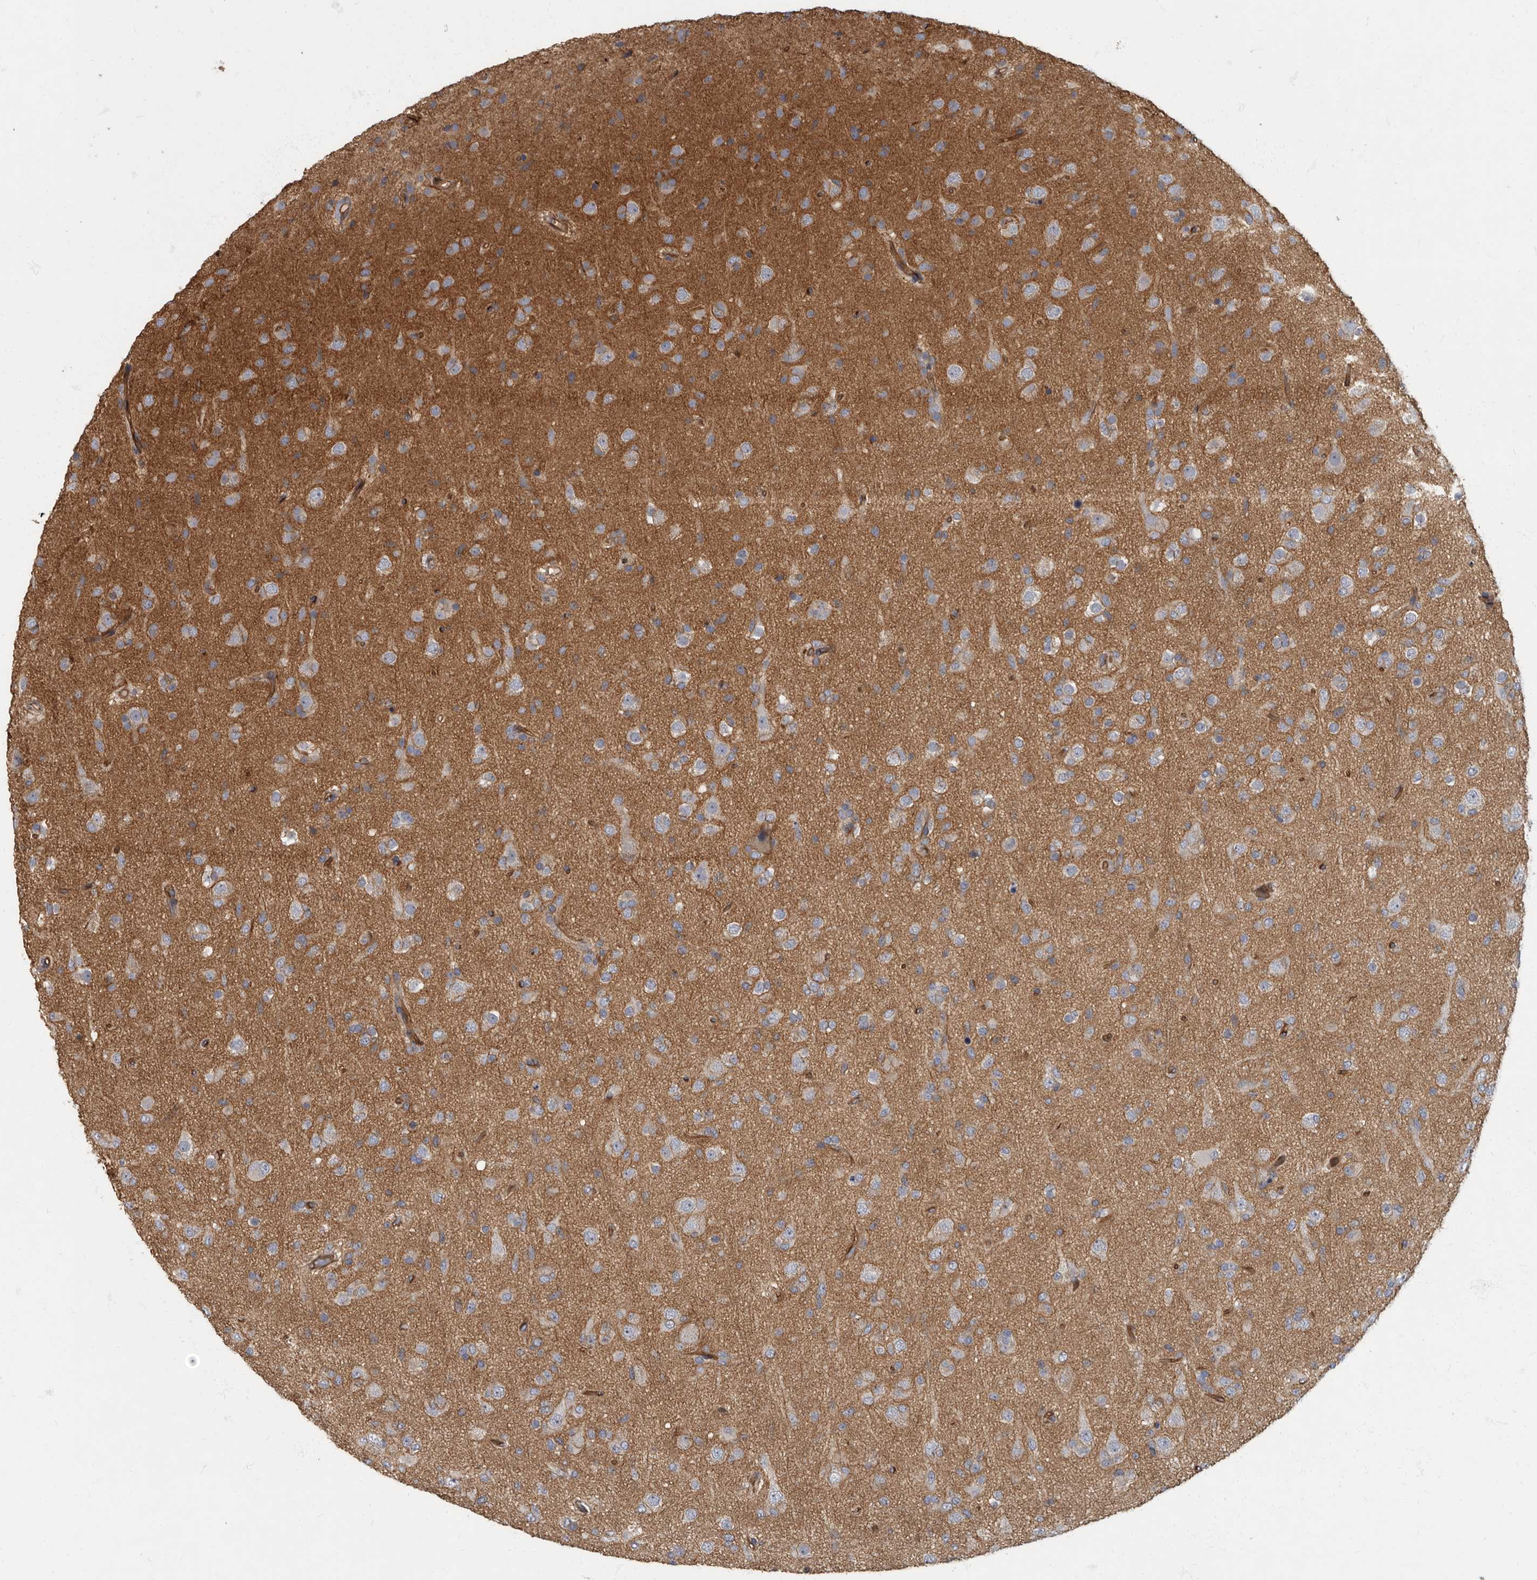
{"staining": {"intensity": "negative", "quantity": "none", "location": "none"}, "tissue": "glioma", "cell_type": "Tumor cells", "image_type": "cancer", "snomed": [{"axis": "morphology", "description": "Glioma, malignant, Low grade"}, {"axis": "topography", "description": "Brain"}], "caption": "IHC image of neoplastic tissue: malignant low-grade glioma stained with DAB (3,3'-diaminobenzidine) displays no significant protein expression in tumor cells.", "gene": "PDK1", "patient": {"sex": "male", "age": 65}}